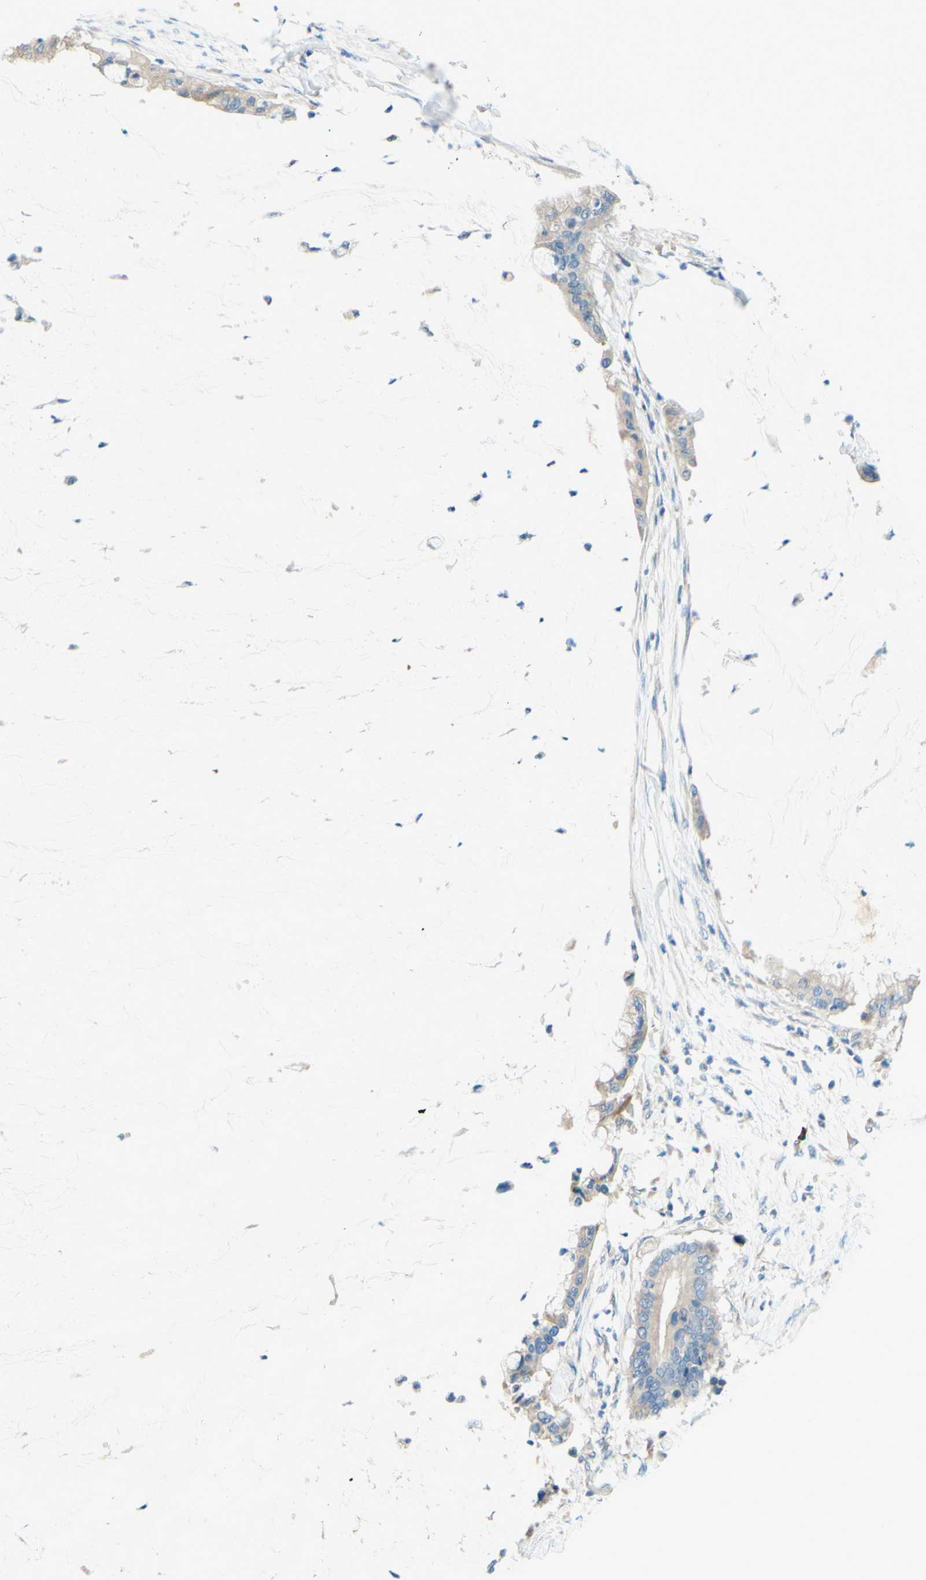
{"staining": {"intensity": "negative", "quantity": "none", "location": "none"}, "tissue": "pancreatic cancer", "cell_type": "Tumor cells", "image_type": "cancer", "snomed": [{"axis": "morphology", "description": "Adenocarcinoma, NOS"}, {"axis": "topography", "description": "Pancreas"}], "caption": "Immunohistochemical staining of pancreatic adenocarcinoma exhibits no significant expression in tumor cells. (DAB (3,3'-diaminobenzidine) immunohistochemistry (IHC) visualized using brightfield microscopy, high magnification).", "gene": "PASD1", "patient": {"sex": "male", "age": 41}}